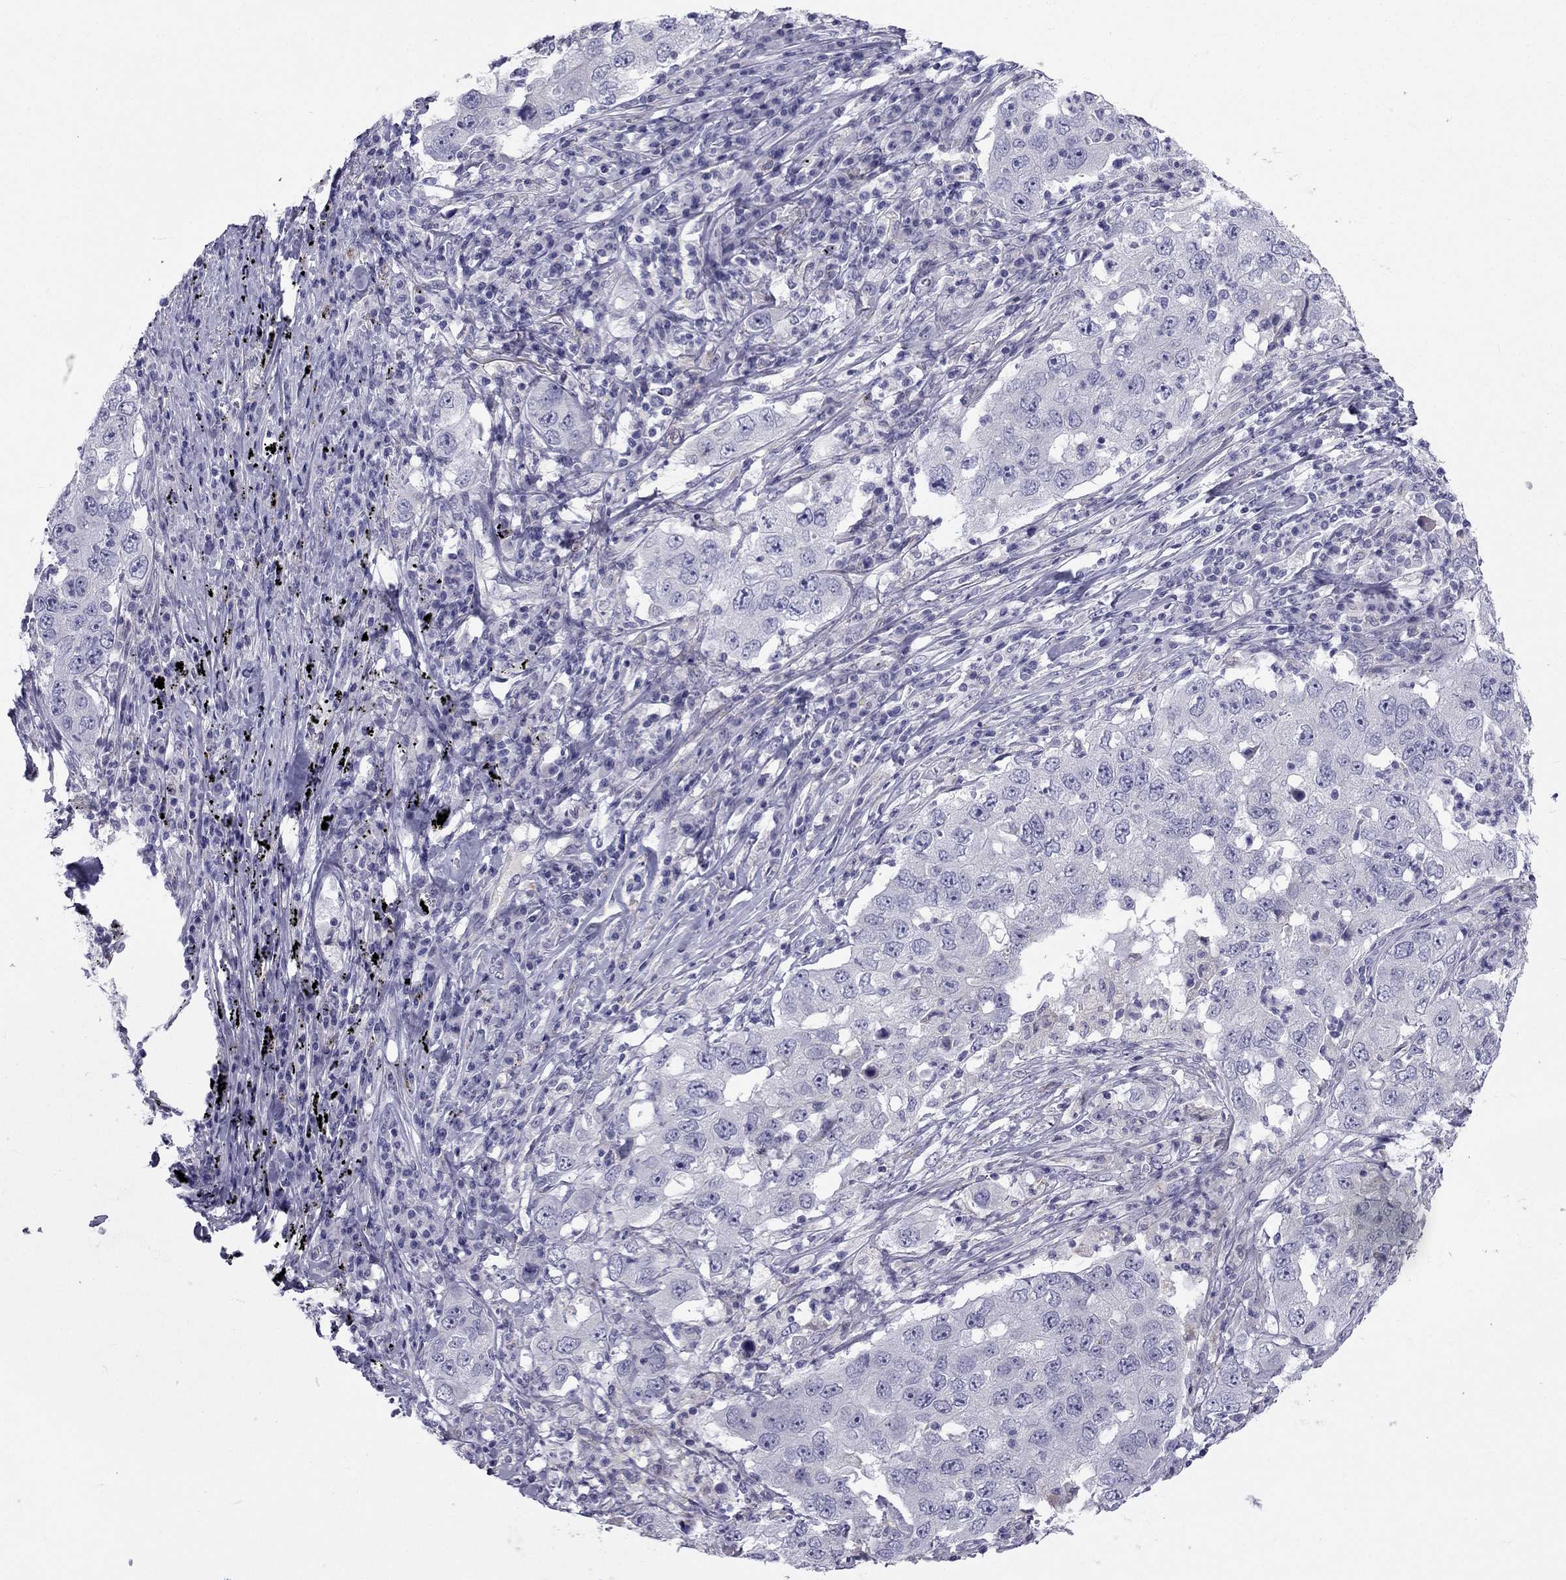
{"staining": {"intensity": "negative", "quantity": "none", "location": "none"}, "tissue": "lung cancer", "cell_type": "Tumor cells", "image_type": "cancer", "snomed": [{"axis": "morphology", "description": "Adenocarcinoma, NOS"}, {"axis": "topography", "description": "Lung"}], "caption": "IHC micrograph of human lung adenocarcinoma stained for a protein (brown), which reveals no positivity in tumor cells.", "gene": "CLPSL2", "patient": {"sex": "male", "age": 73}}